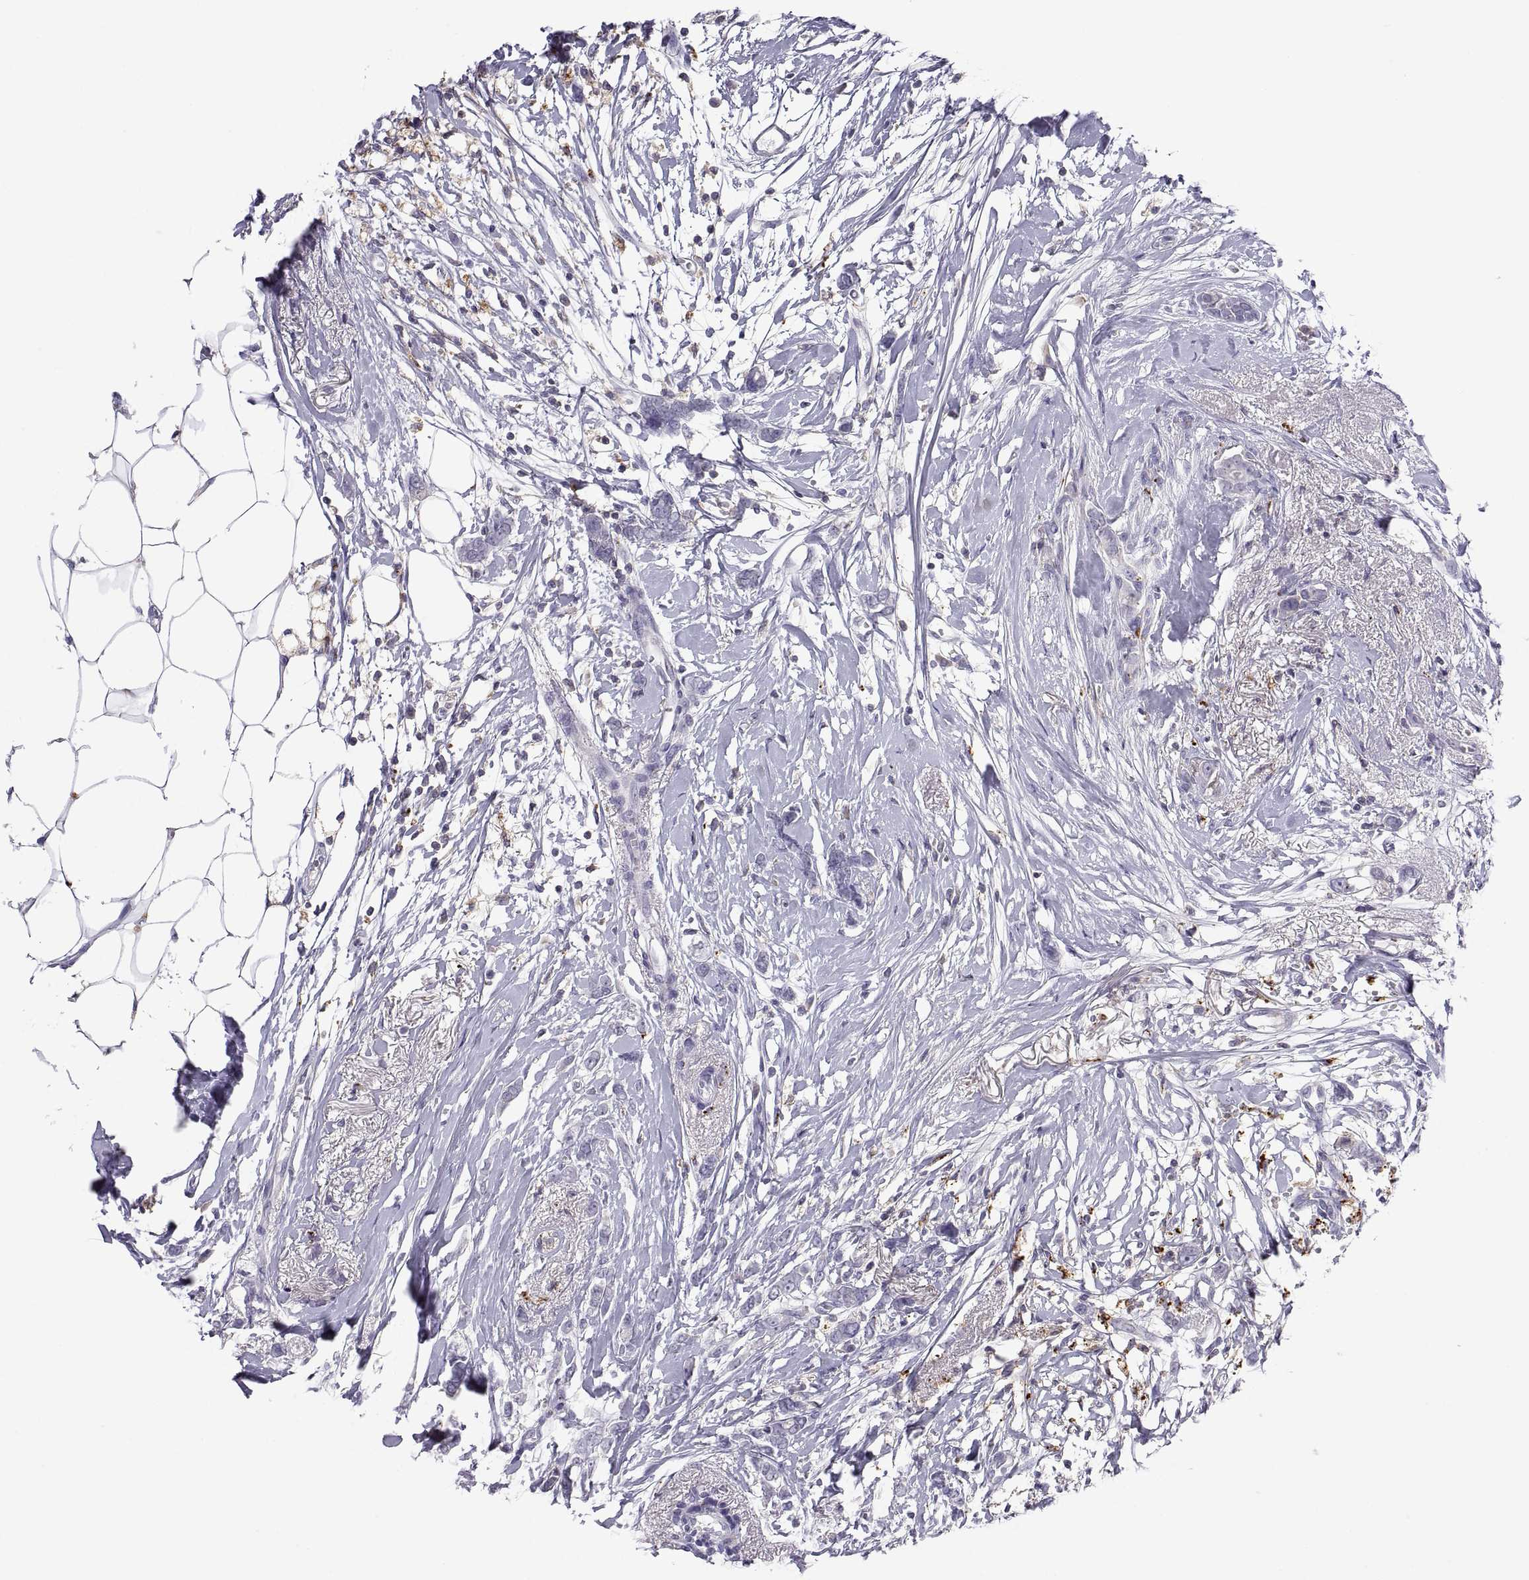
{"staining": {"intensity": "moderate", "quantity": "<25%", "location": "cytoplasmic/membranous"}, "tissue": "breast cancer", "cell_type": "Tumor cells", "image_type": "cancer", "snomed": [{"axis": "morphology", "description": "Duct carcinoma"}, {"axis": "topography", "description": "Breast"}], "caption": "Immunohistochemical staining of human breast cancer exhibits low levels of moderate cytoplasmic/membranous positivity in approximately <25% of tumor cells.", "gene": "RGS19", "patient": {"sex": "female", "age": 40}}